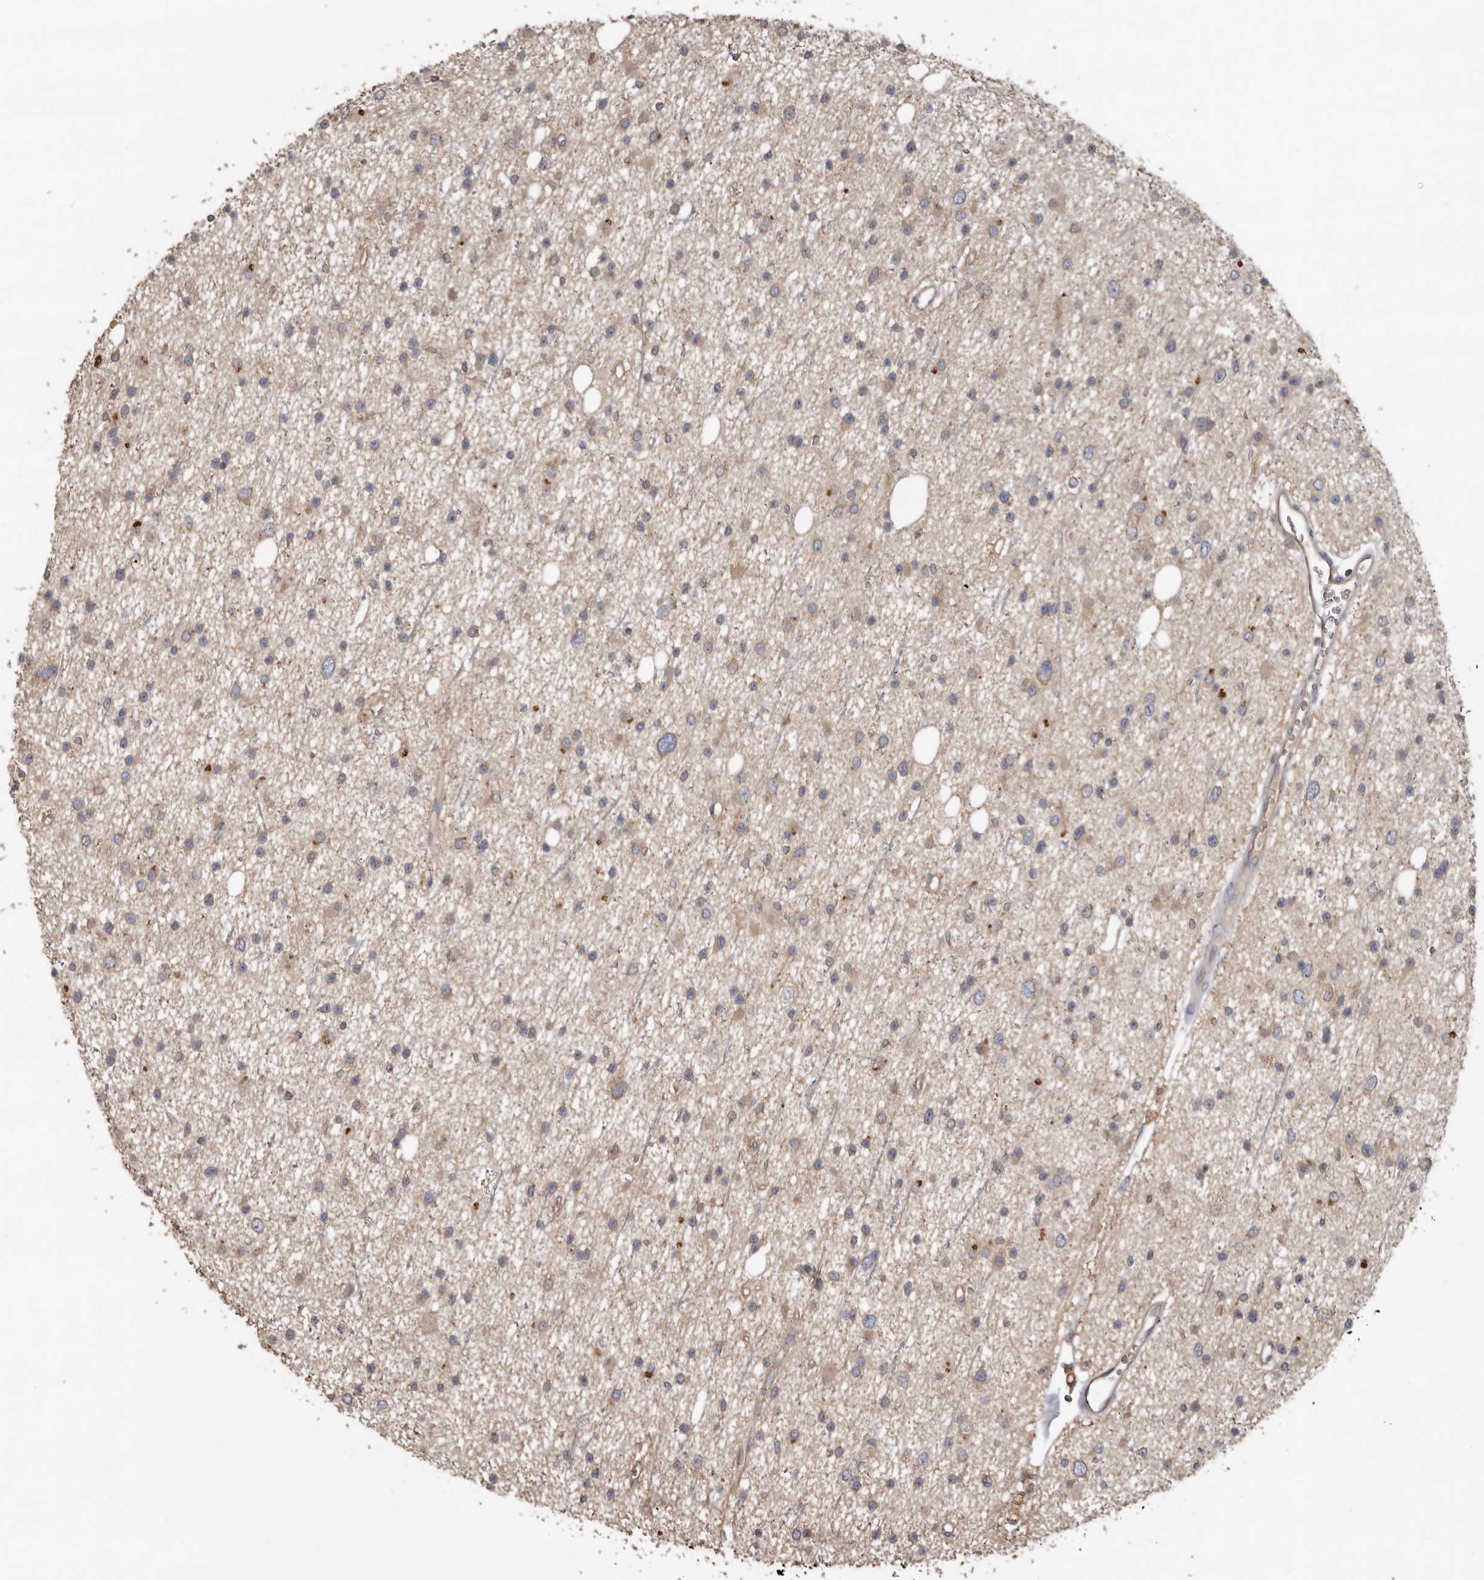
{"staining": {"intensity": "weak", "quantity": "25%-75%", "location": "cytoplasmic/membranous"}, "tissue": "glioma", "cell_type": "Tumor cells", "image_type": "cancer", "snomed": [{"axis": "morphology", "description": "Glioma, malignant, Low grade"}, {"axis": "topography", "description": "Cerebral cortex"}], "caption": "Protein expression by IHC shows weak cytoplasmic/membranous expression in about 25%-75% of tumor cells in malignant glioma (low-grade).", "gene": "FLCN", "patient": {"sex": "female", "age": 39}}